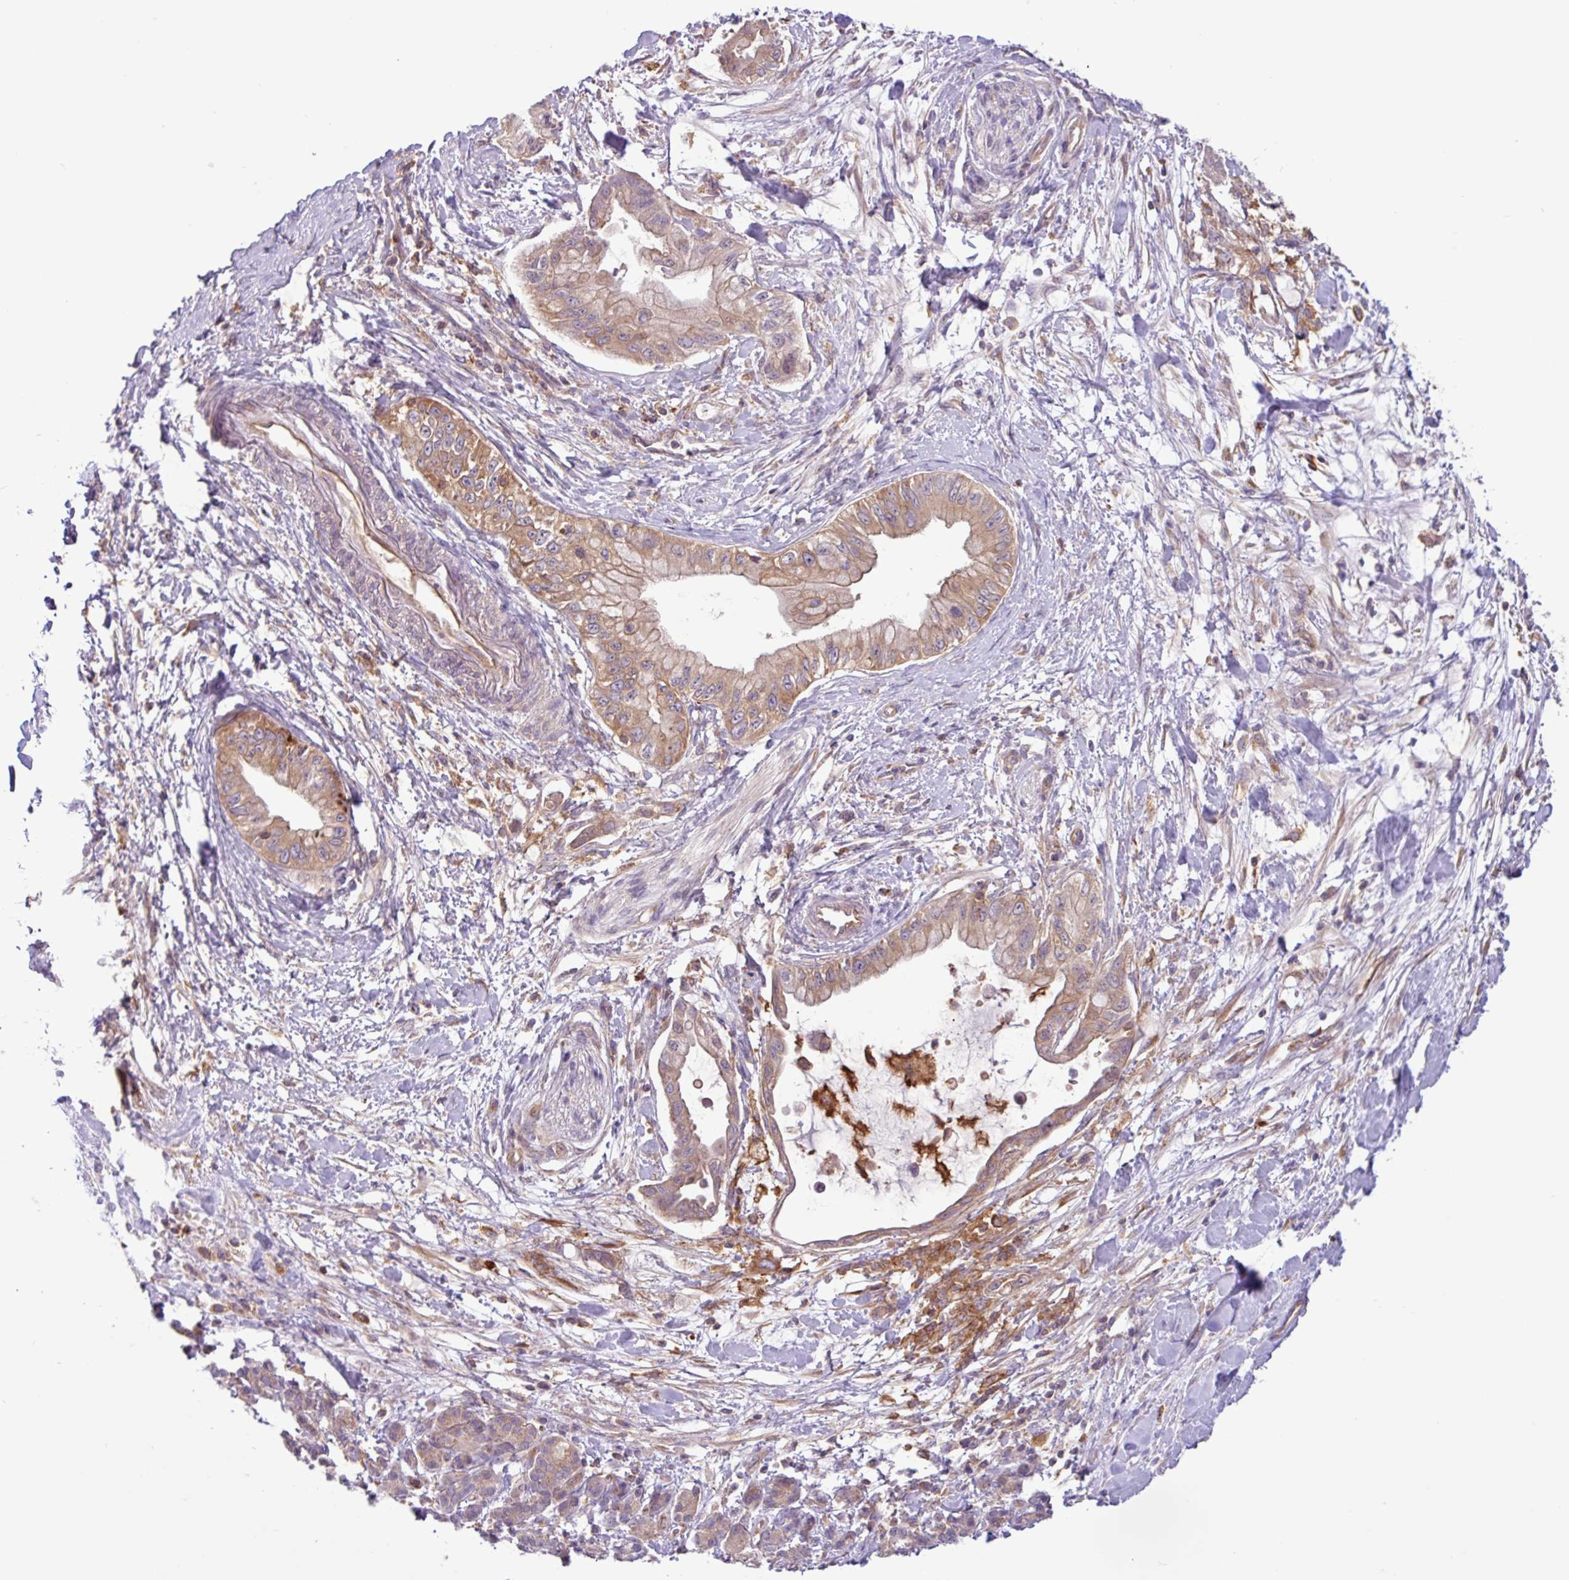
{"staining": {"intensity": "moderate", "quantity": ">75%", "location": "cytoplasmic/membranous"}, "tissue": "pancreatic cancer", "cell_type": "Tumor cells", "image_type": "cancer", "snomed": [{"axis": "morphology", "description": "Adenocarcinoma, NOS"}, {"axis": "topography", "description": "Pancreas"}], "caption": "Protein staining by immunohistochemistry reveals moderate cytoplasmic/membranous positivity in about >75% of tumor cells in adenocarcinoma (pancreatic).", "gene": "ACTR3", "patient": {"sex": "male", "age": 48}}